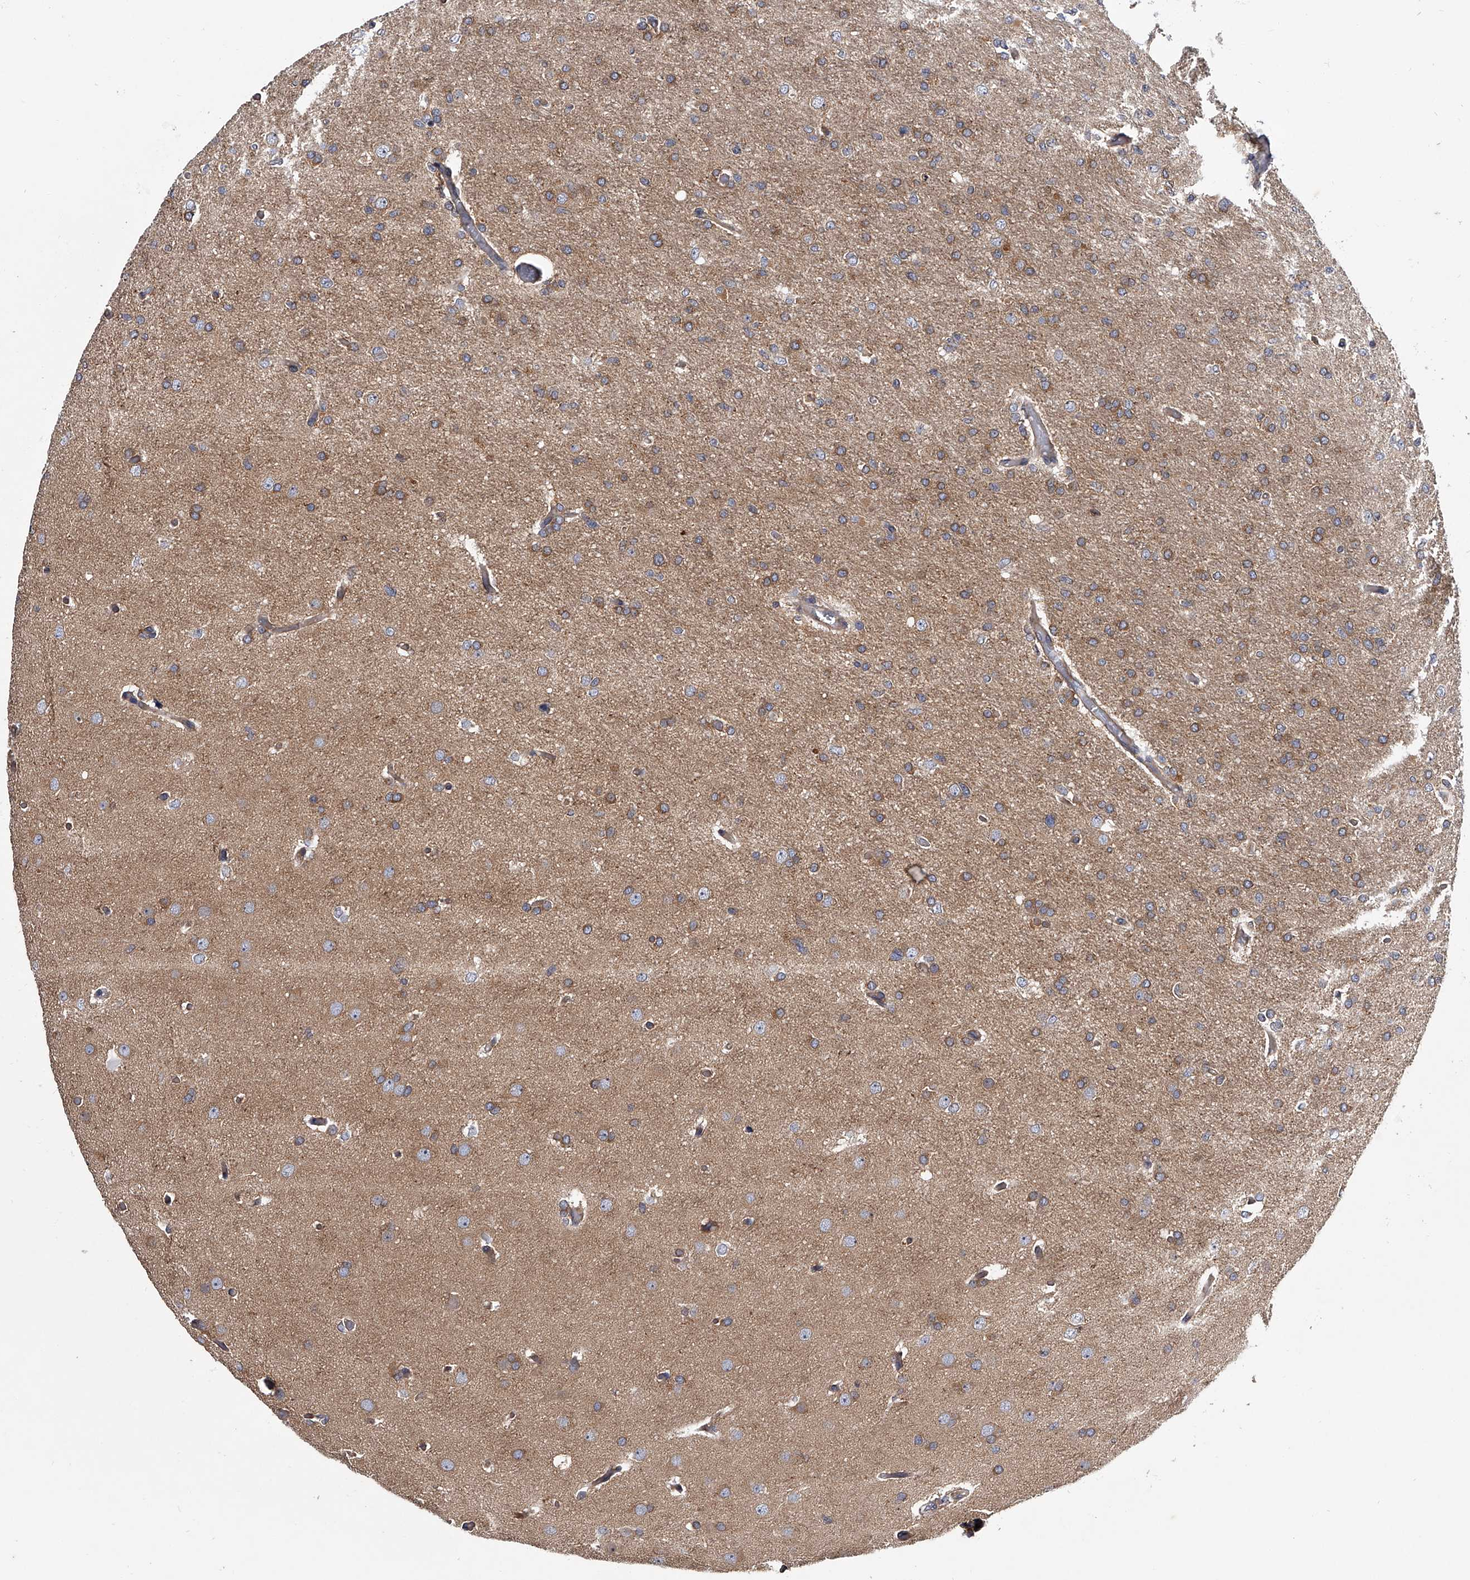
{"staining": {"intensity": "negative", "quantity": "none", "location": "none"}, "tissue": "glioma", "cell_type": "Tumor cells", "image_type": "cancer", "snomed": [{"axis": "morphology", "description": "Glioma, malignant, High grade"}, {"axis": "topography", "description": "Cerebral cortex"}], "caption": "Malignant high-grade glioma was stained to show a protein in brown. There is no significant expression in tumor cells.", "gene": "GAPVD1", "patient": {"sex": "female", "age": 36}}